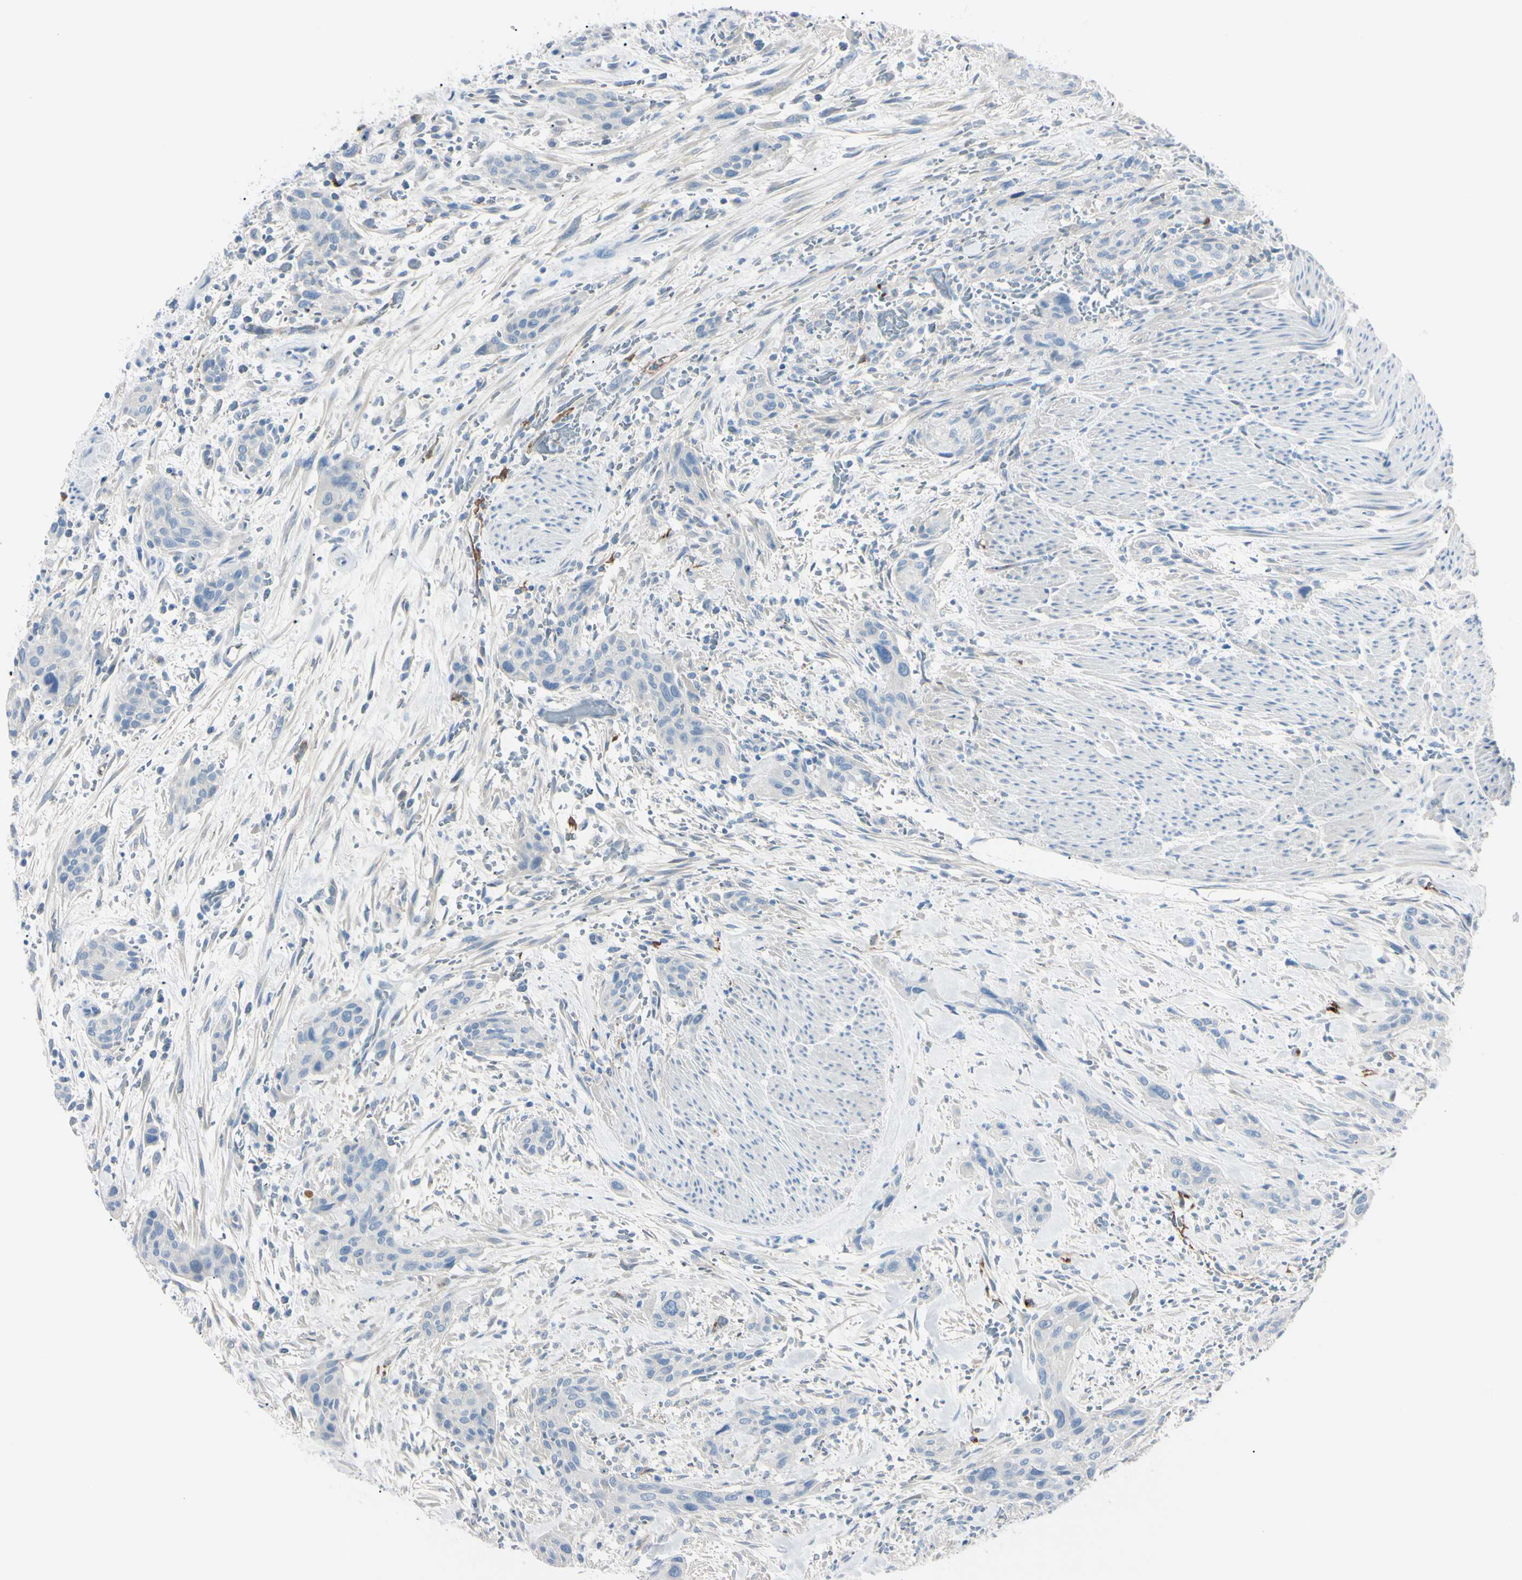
{"staining": {"intensity": "negative", "quantity": "none", "location": "none"}, "tissue": "urothelial cancer", "cell_type": "Tumor cells", "image_type": "cancer", "snomed": [{"axis": "morphology", "description": "Urothelial carcinoma, High grade"}, {"axis": "topography", "description": "Urinary bladder"}], "caption": "Photomicrograph shows no significant protein expression in tumor cells of urothelial cancer.", "gene": "FOLH1", "patient": {"sex": "male", "age": 35}}